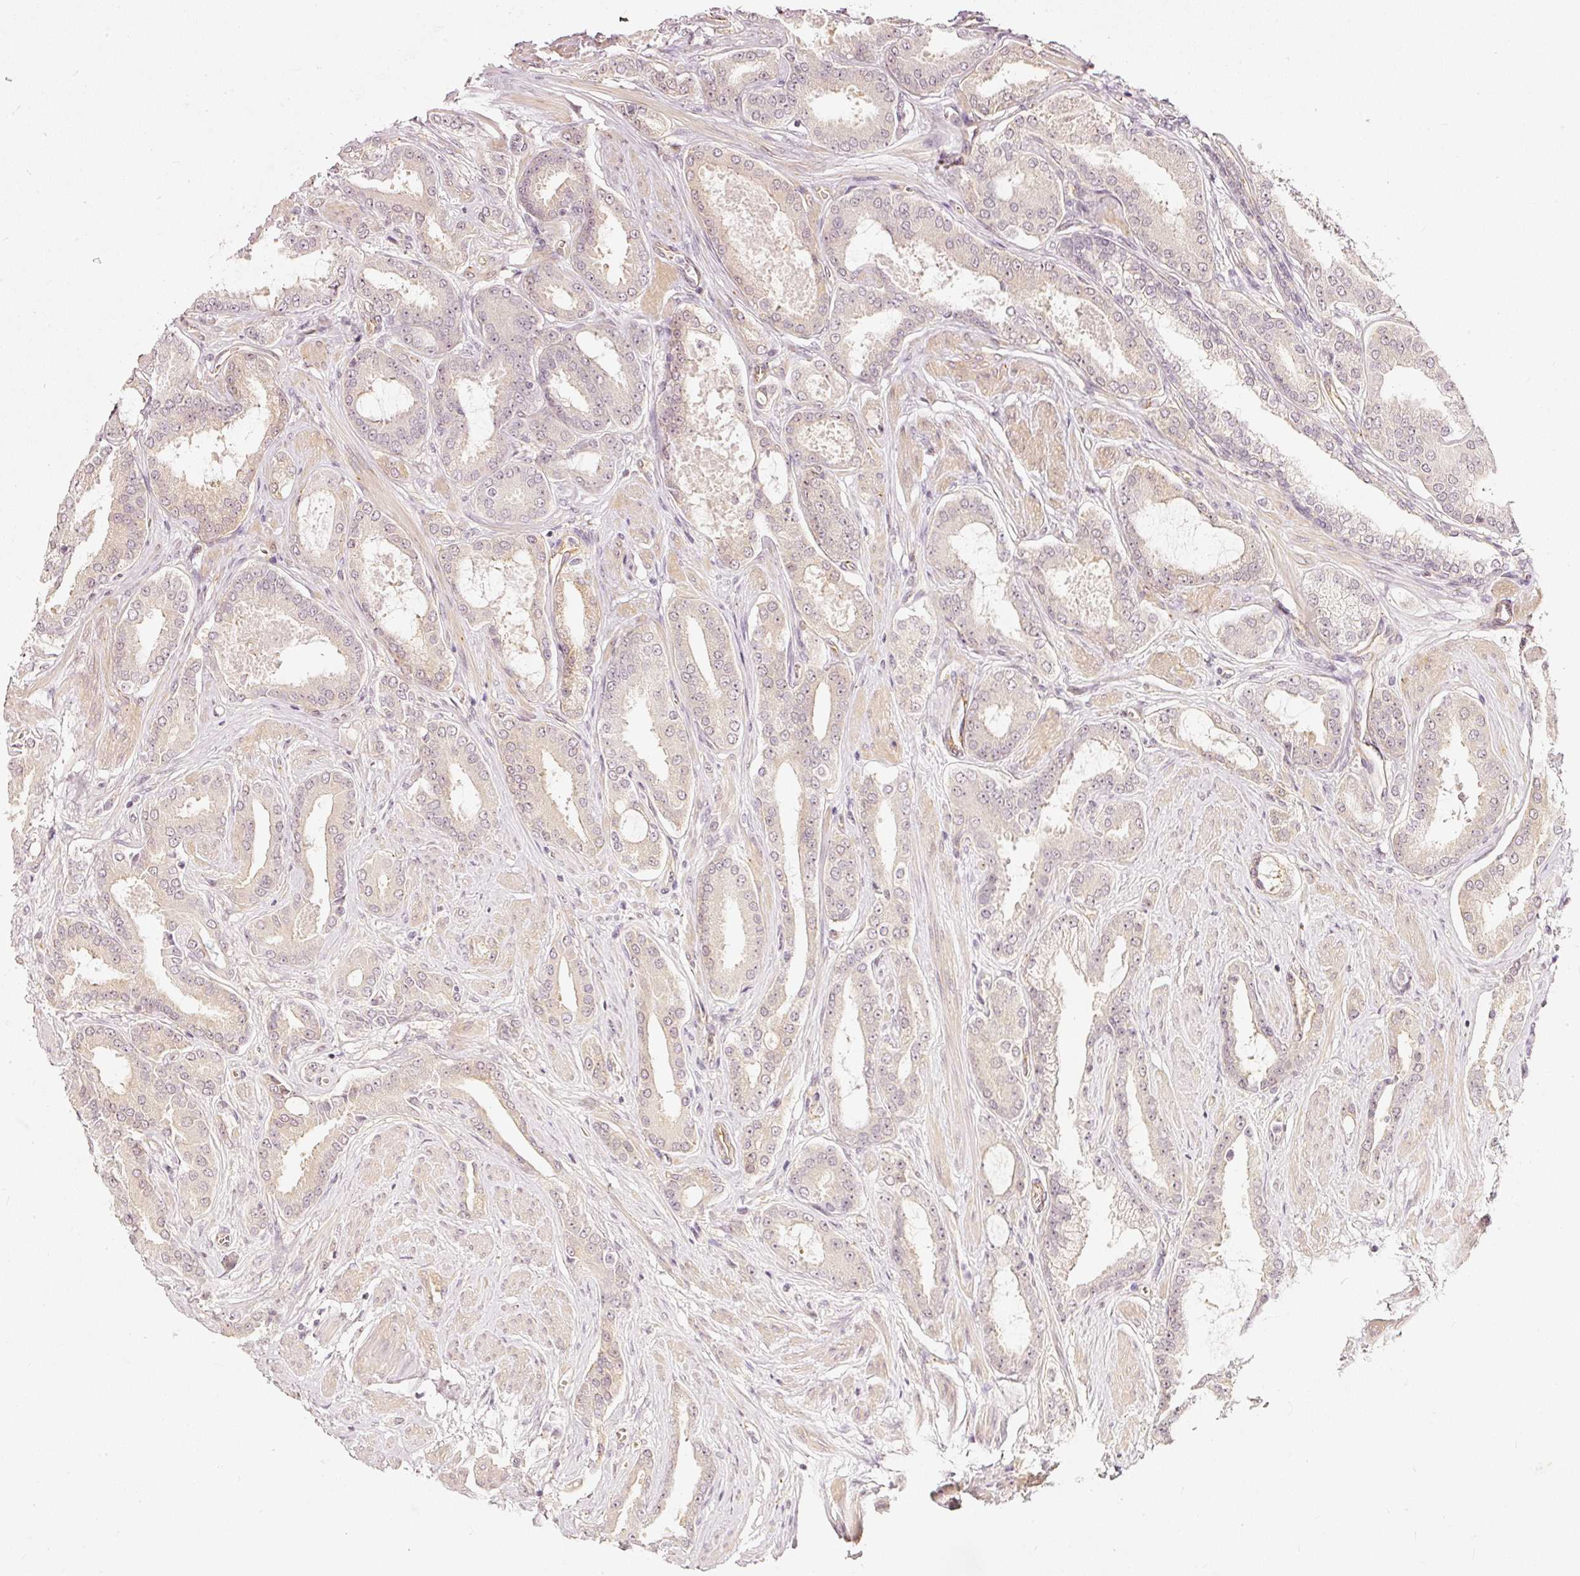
{"staining": {"intensity": "negative", "quantity": "none", "location": "none"}, "tissue": "prostate cancer", "cell_type": "Tumor cells", "image_type": "cancer", "snomed": [{"axis": "morphology", "description": "Adenocarcinoma, Low grade"}, {"axis": "topography", "description": "Prostate"}], "caption": "Histopathology image shows no protein expression in tumor cells of prostate cancer (adenocarcinoma (low-grade)) tissue. (DAB (3,3'-diaminobenzidine) immunohistochemistry (IHC), high magnification).", "gene": "DRD2", "patient": {"sex": "male", "age": 42}}